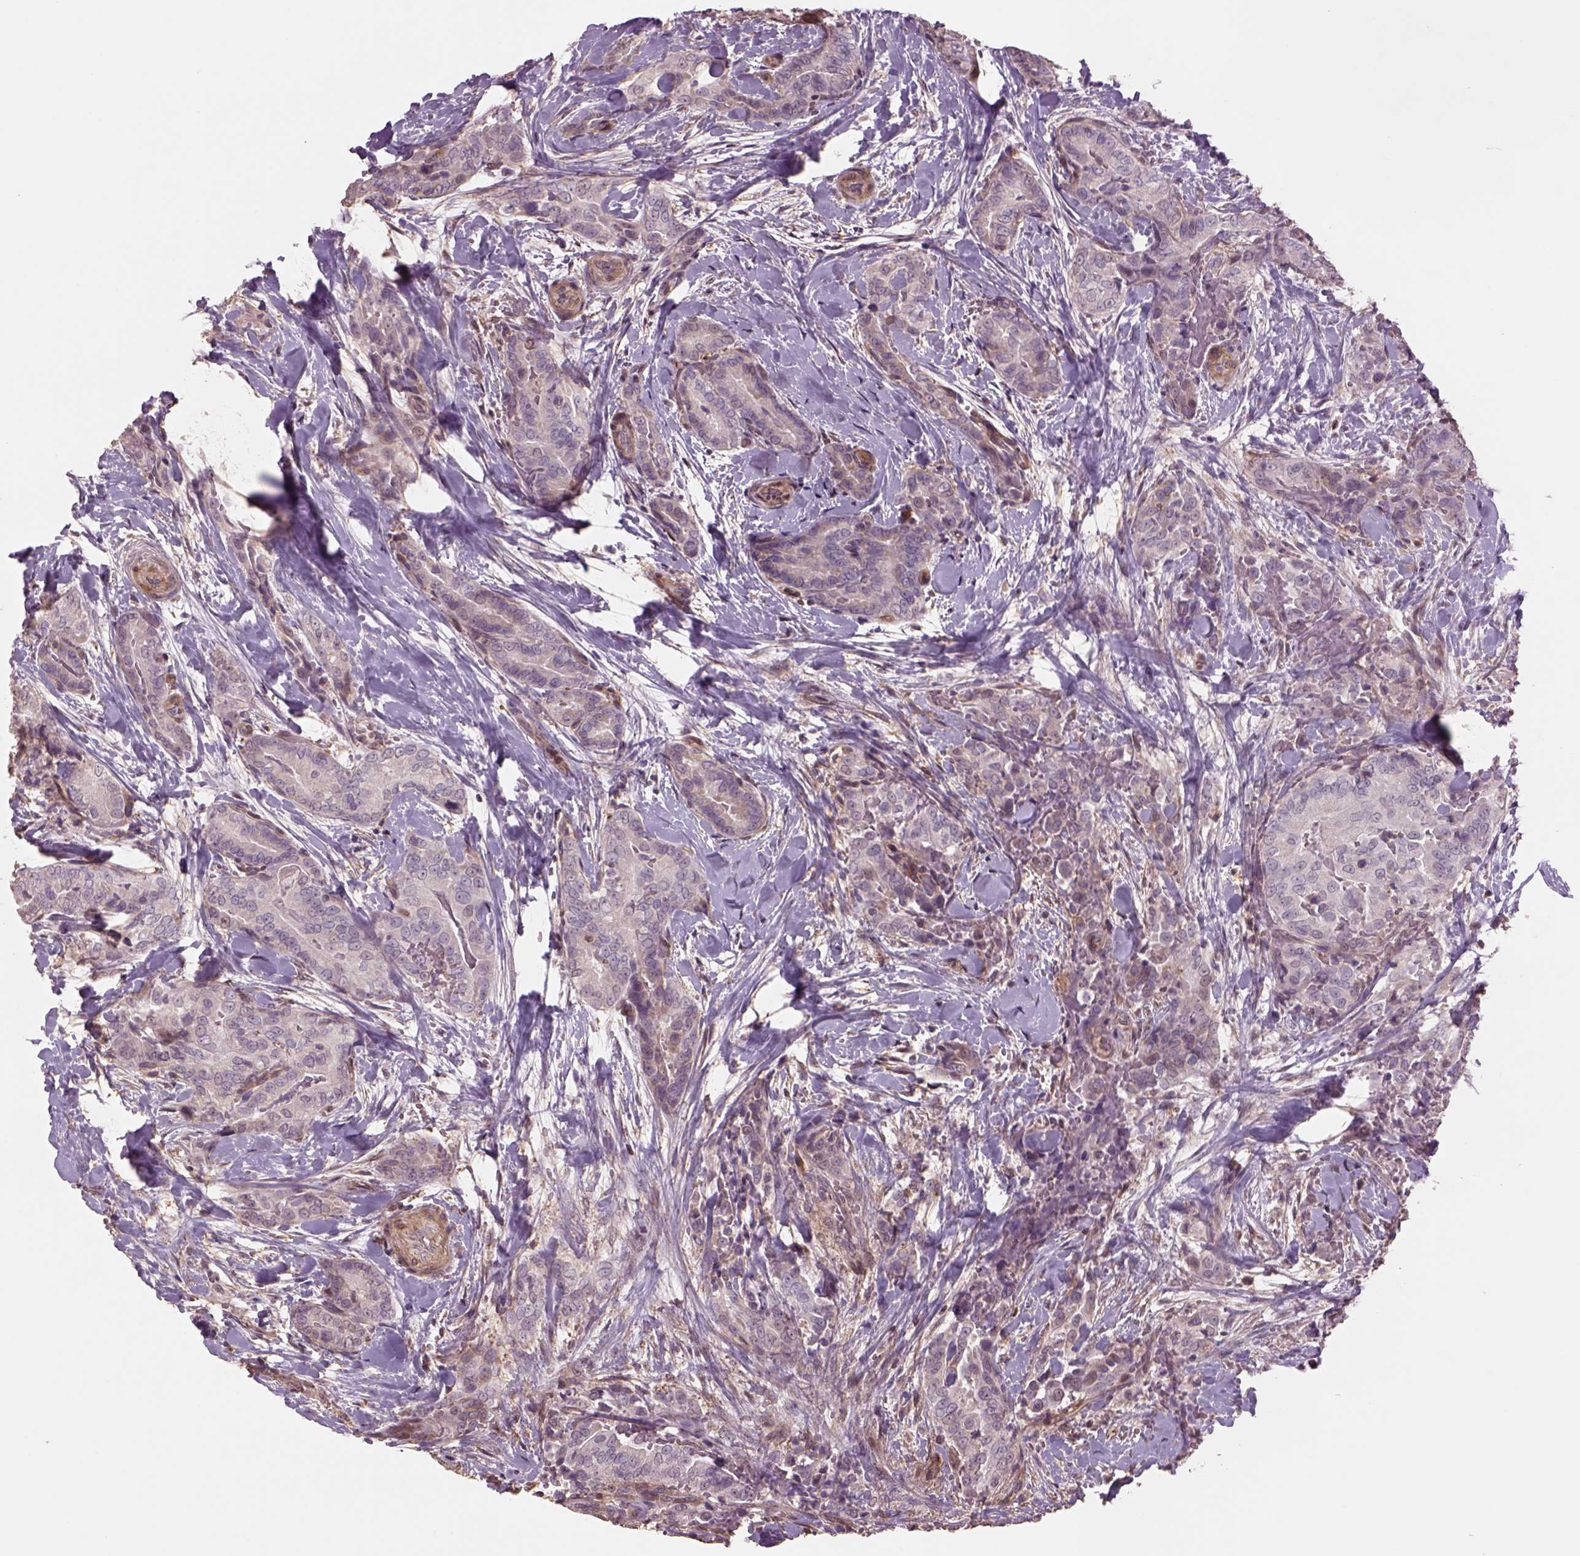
{"staining": {"intensity": "negative", "quantity": "none", "location": "none"}, "tissue": "thyroid cancer", "cell_type": "Tumor cells", "image_type": "cancer", "snomed": [{"axis": "morphology", "description": "Papillary adenocarcinoma, NOS"}, {"axis": "topography", "description": "Thyroid gland"}], "caption": "Immunohistochemistry (IHC) of thyroid cancer (papillary adenocarcinoma) displays no expression in tumor cells. (IHC, brightfield microscopy, high magnification).", "gene": "LIN7A", "patient": {"sex": "male", "age": 61}}